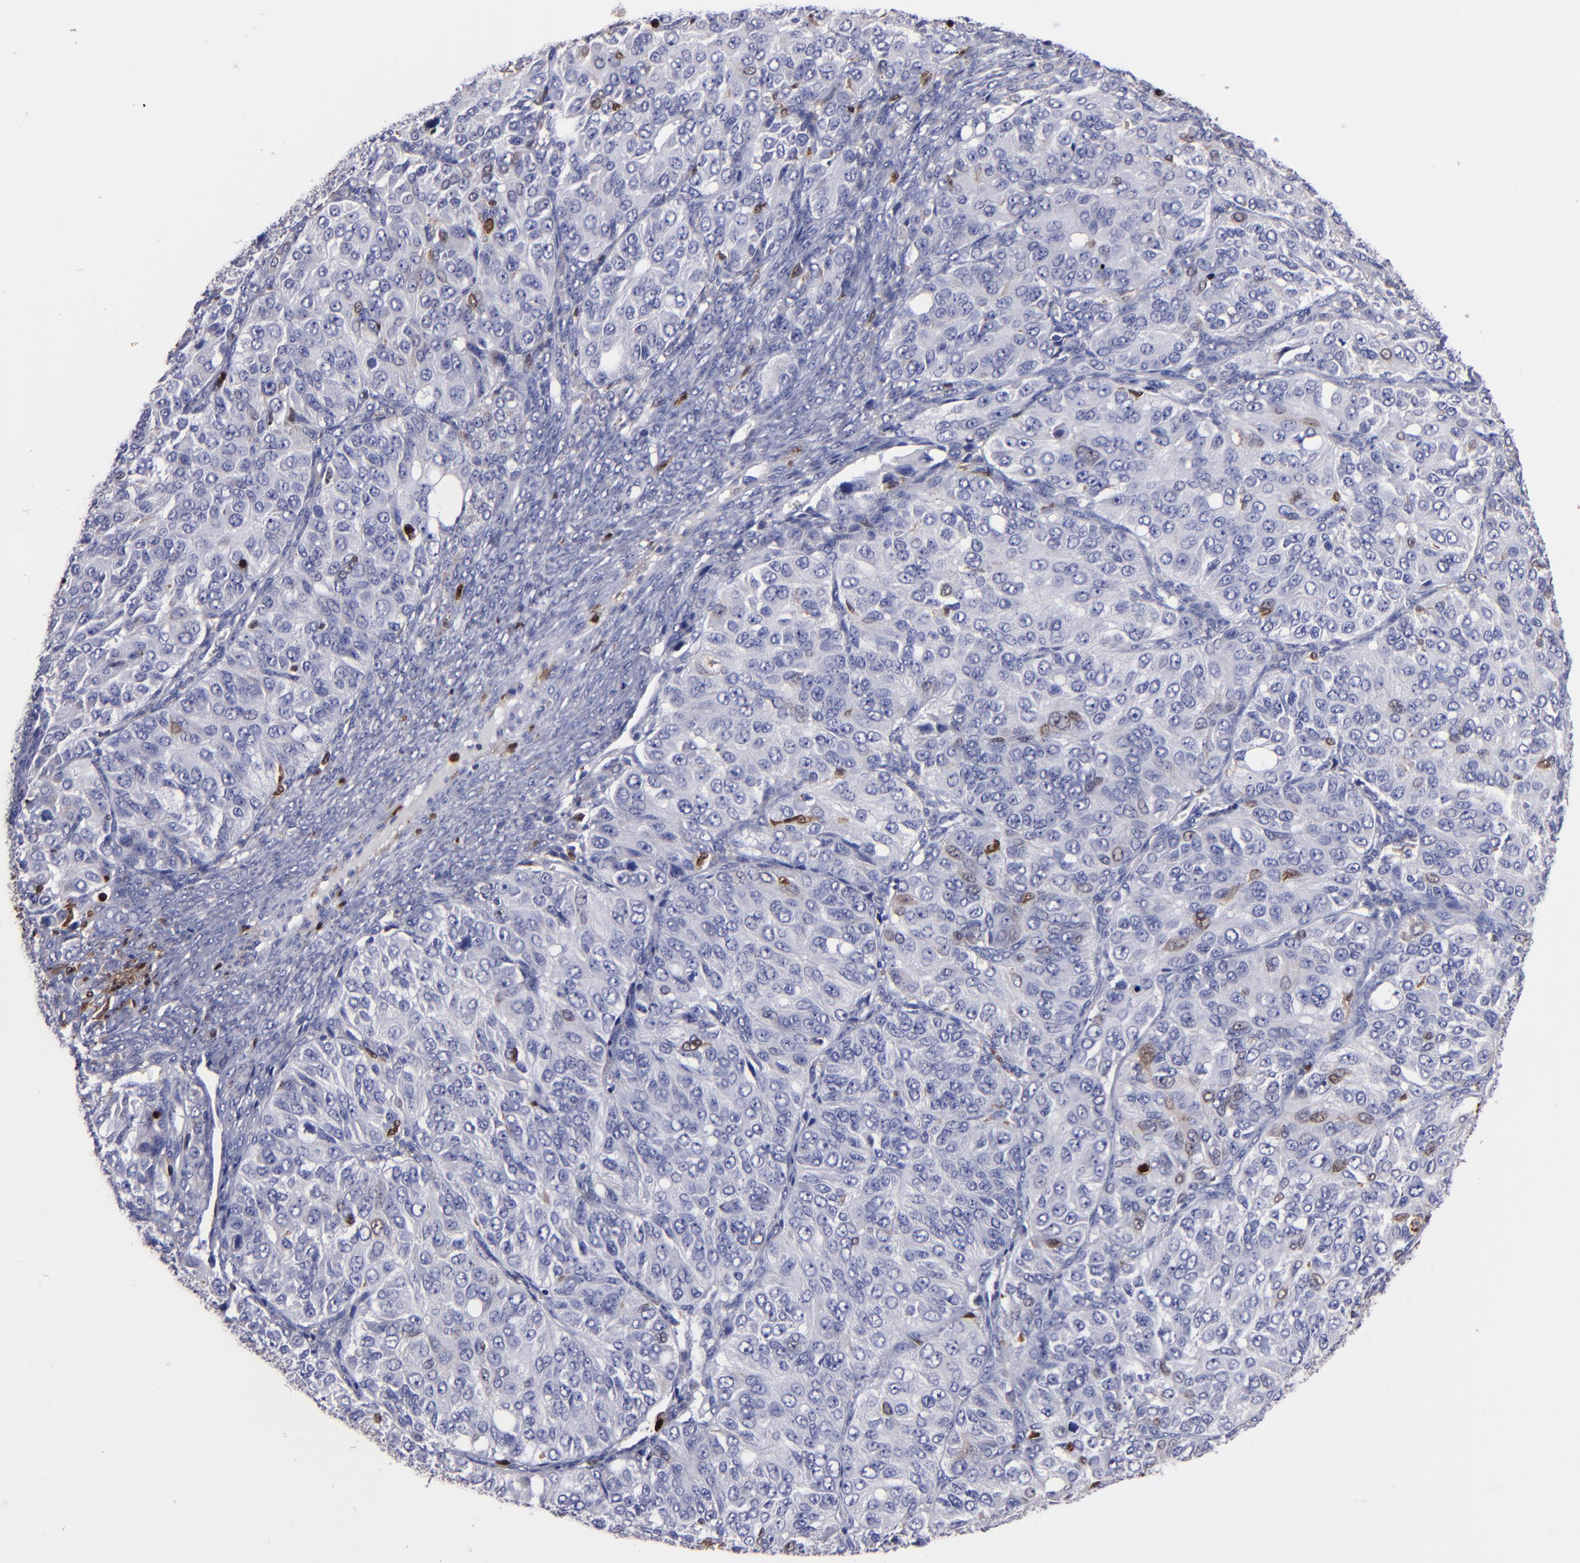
{"staining": {"intensity": "moderate", "quantity": "<25%", "location": "cytoplasmic/membranous,nuclear"}, "tissue": "ovarian cancer", "cell_type": "Tumor cells", "image_type": "cancer", "snomed": [{"axis": "morphology", "description": "Carcinoma, endometroid"}, {"axis": "topography", "description": "Ovary"}], "caption": "Brown immunohistochemical staining in human ovarian endometroid carcinoma shows moderate cytoplasmic/membranous and nuclear staining in approximately <25% of tumor cells. Using DAB (3,3'-diaminobenzidine) (brown) and hematoxylin (blue) stains, captured at high magnification using brightfield microscopy.", "gene": "S100A4", "patient": {"sex": "female", "age": 51}}